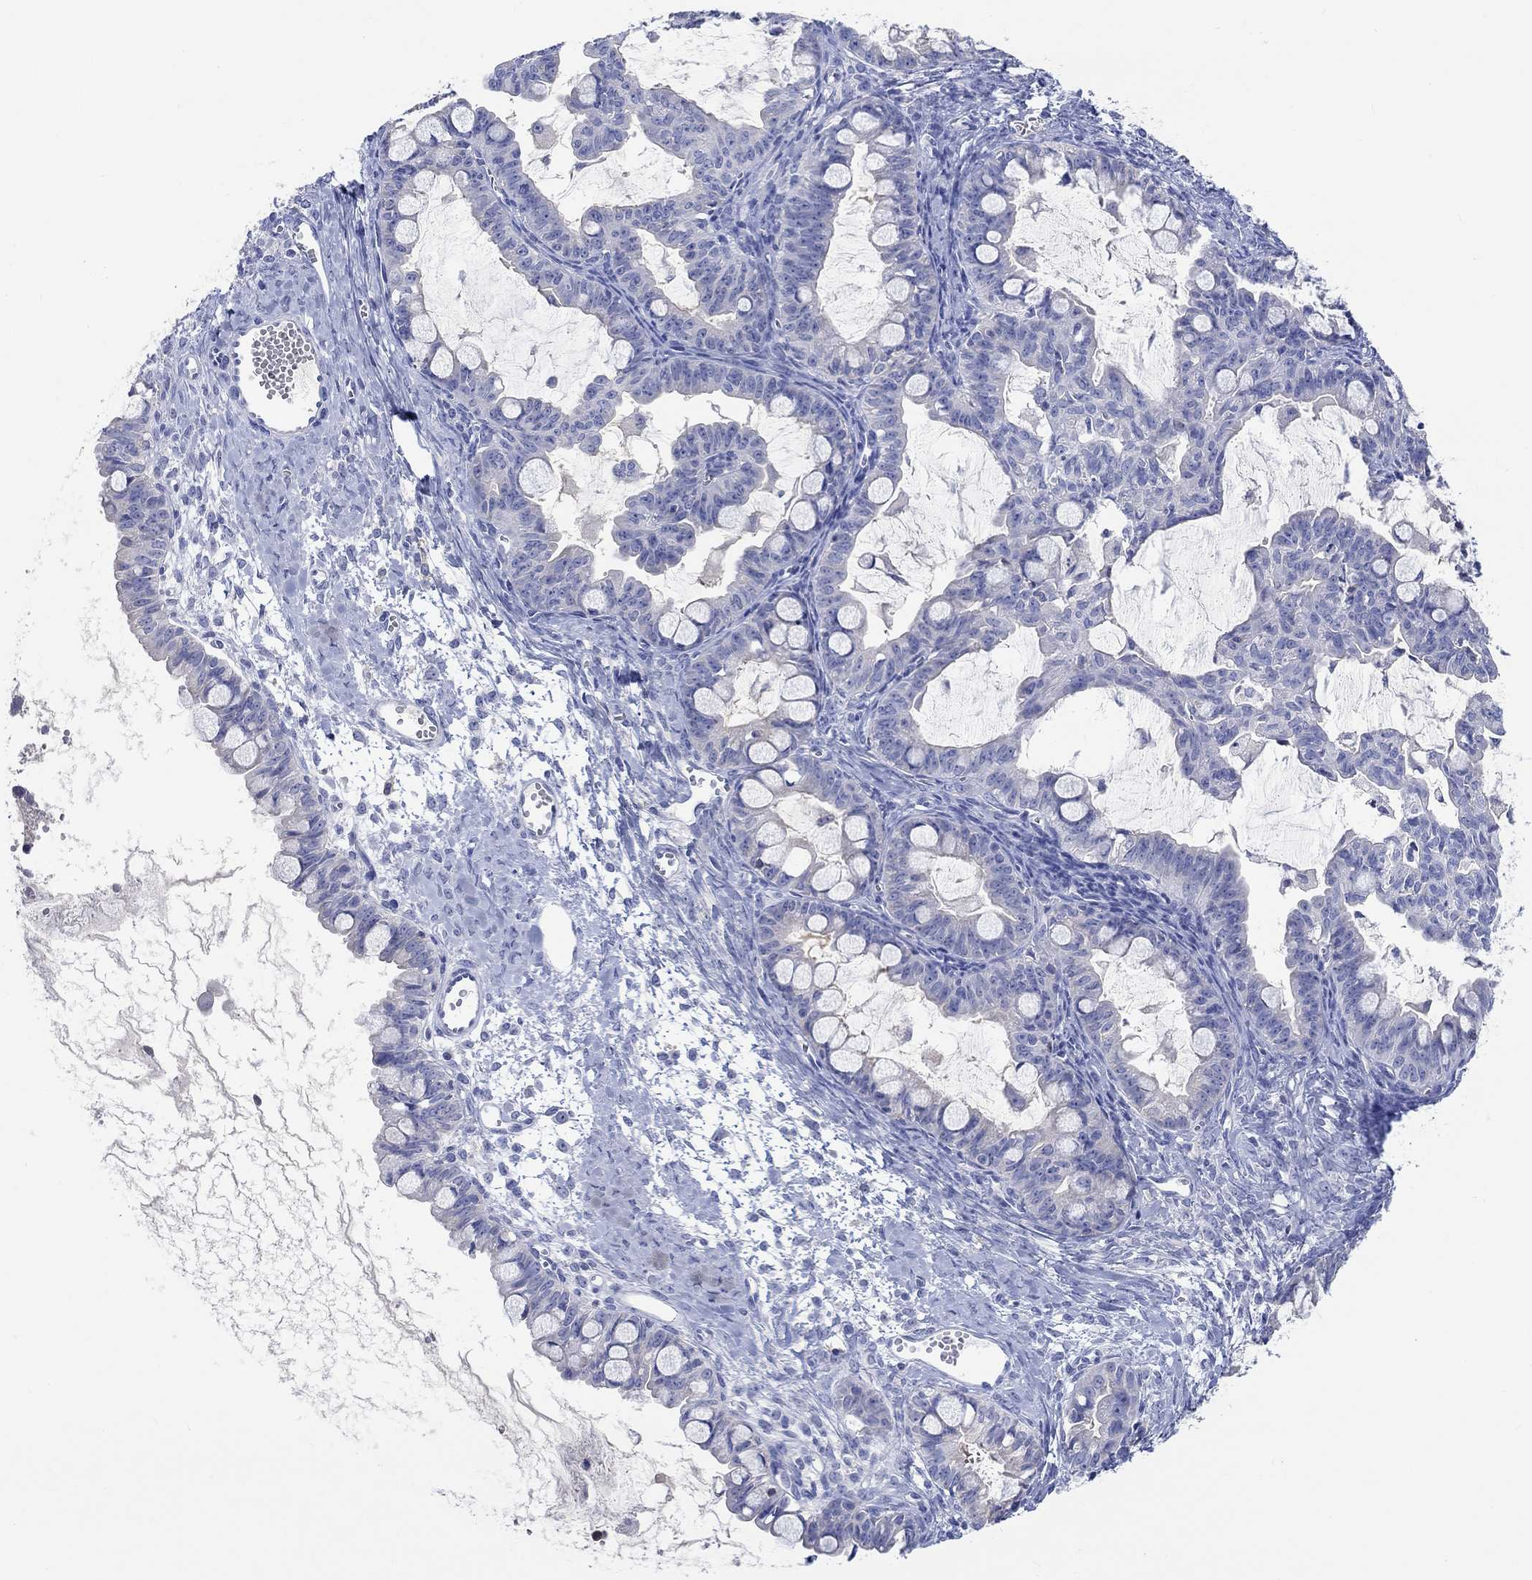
{"staining": {"intensity": "negative", "quantity": "none", "location": "none"}, "tissue": "ovarian cancer", "cell_type": "Tumor cells", "image_type": "cancer", "snomed": [{"axis": "morphology", "description": "Cystadenocarcinoma, mucinous, NOS"}, {"axis": "topography", "description": "Ovary"}], "caption": "A histopathology image of ovarian cancer stained for a protein exhibits no brown staining in tumor cells.", "gene": "GCM1", "patient": {"sex": "female", "age": 63}}